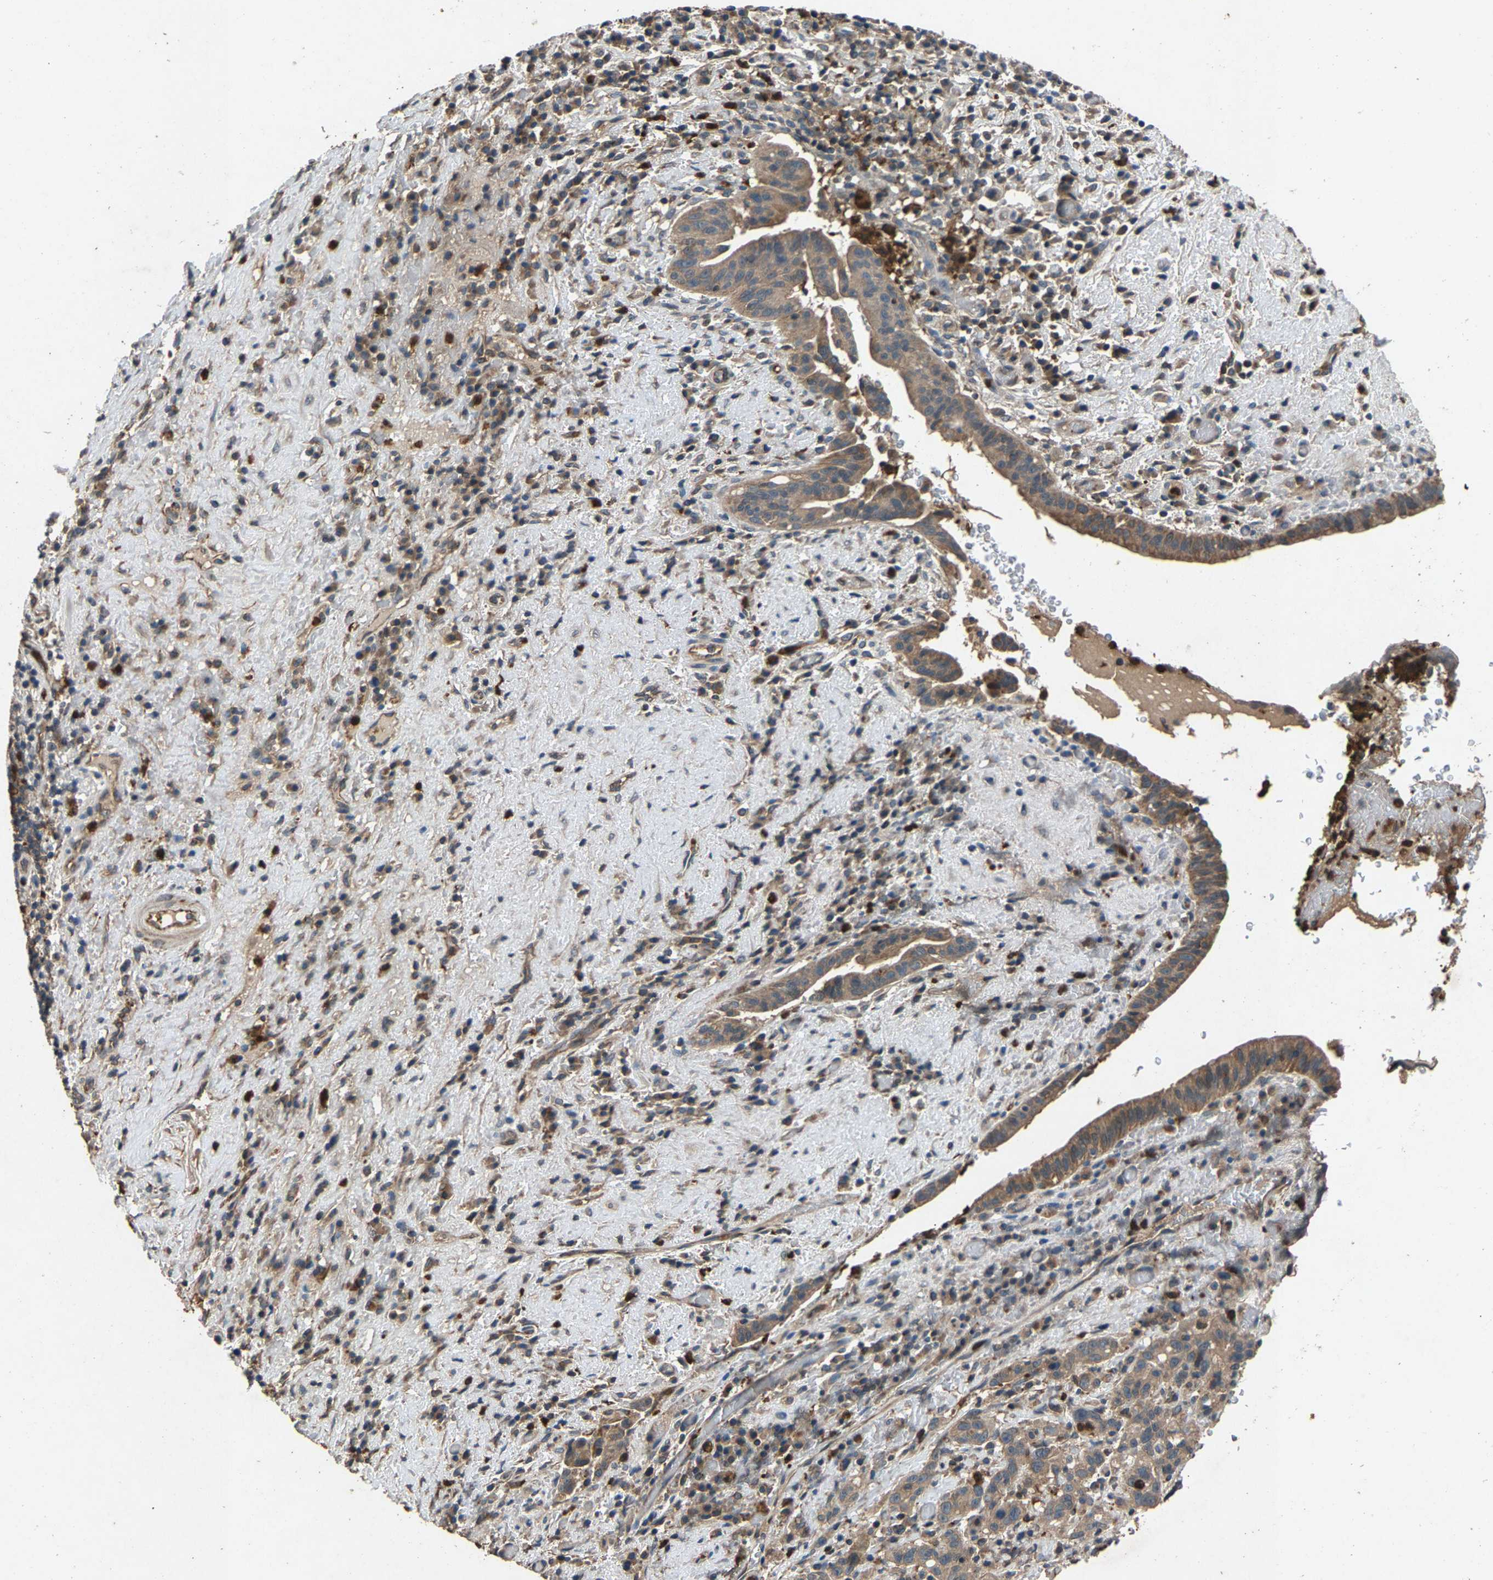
{"staining": {"intensity": "weak", "quantity": ">75%", "location": "cytoplasmic/membranous"}, "tissue": "liver cancer", "cell_type": "Tumor cells", "image_type": "cancer", "snomed": [{"axis": "morphology", "description": "Cholangiocarcinoma"}, {"axis": "topography", "description": "Liver"}], "caption": "High-power microscopy captured an immunohistochemistry (IHC) micrograph of liver cholangiocarcinoma, revealing weak cytoplasmic/membranous expression in about >75% of tumor cells.", "gene": "PPID", "patient": {"sex": "female", "age": 38}}